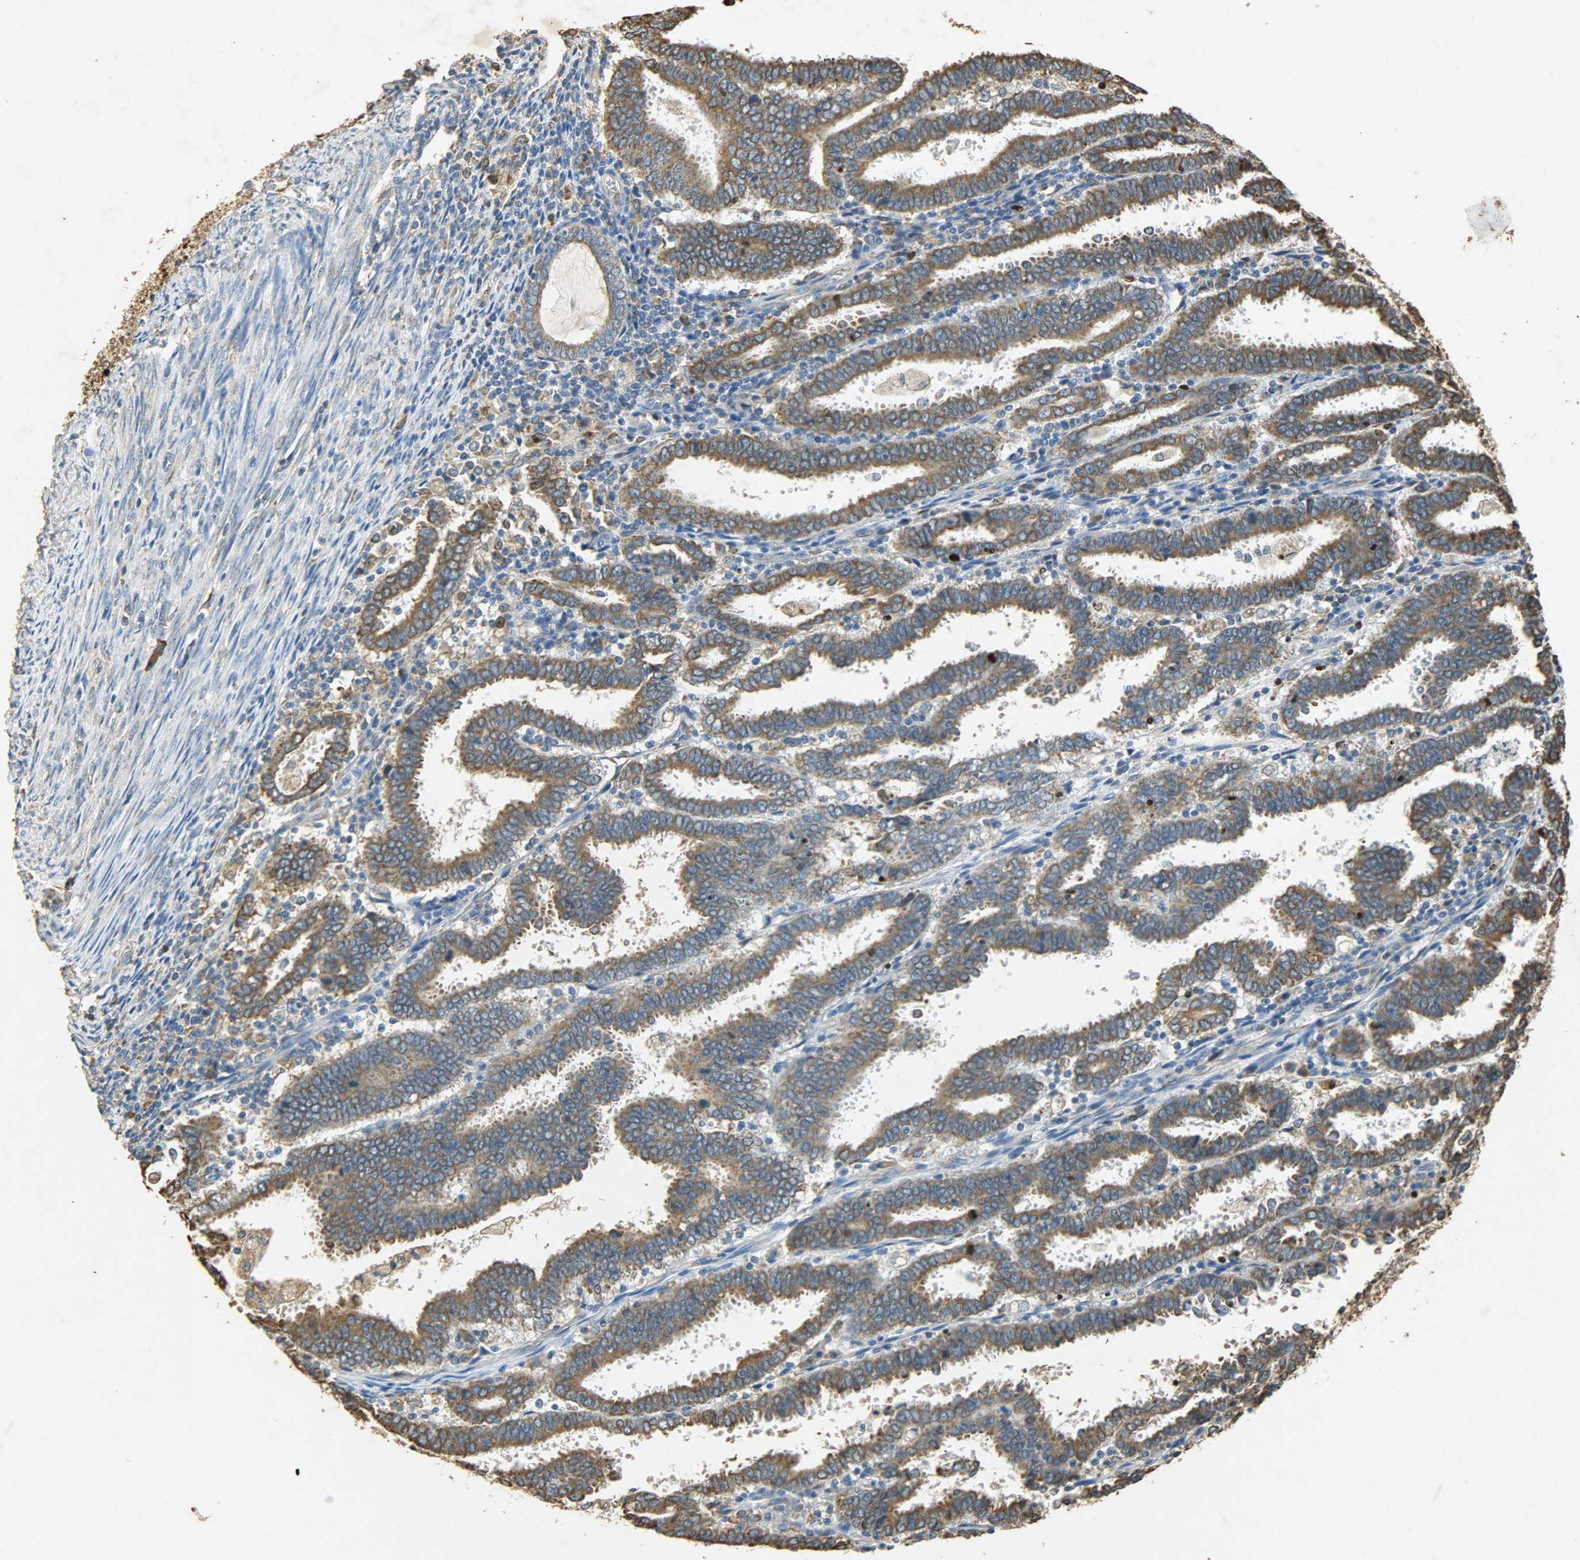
{"staining": {"intensity": "moderate", "quantity": ">75%", "location": "cytoplasmic/membranous"}, "tissue": "endometrial cancer", "cell_type": "Tumor cells", "image_type": "cancer", "snomed": [{"axis": "morphology", "description": "Adenocarcinoma, NOS"}, {"axis": "topography", "description": "Uterus"}], "caption": "Endometrial cancer (adenocarcinoma) stained with a protein marker reveals moderate staining in tumor cells.", "gene": "HSPA5", "patient": {"sex": "female", "age": 83}}